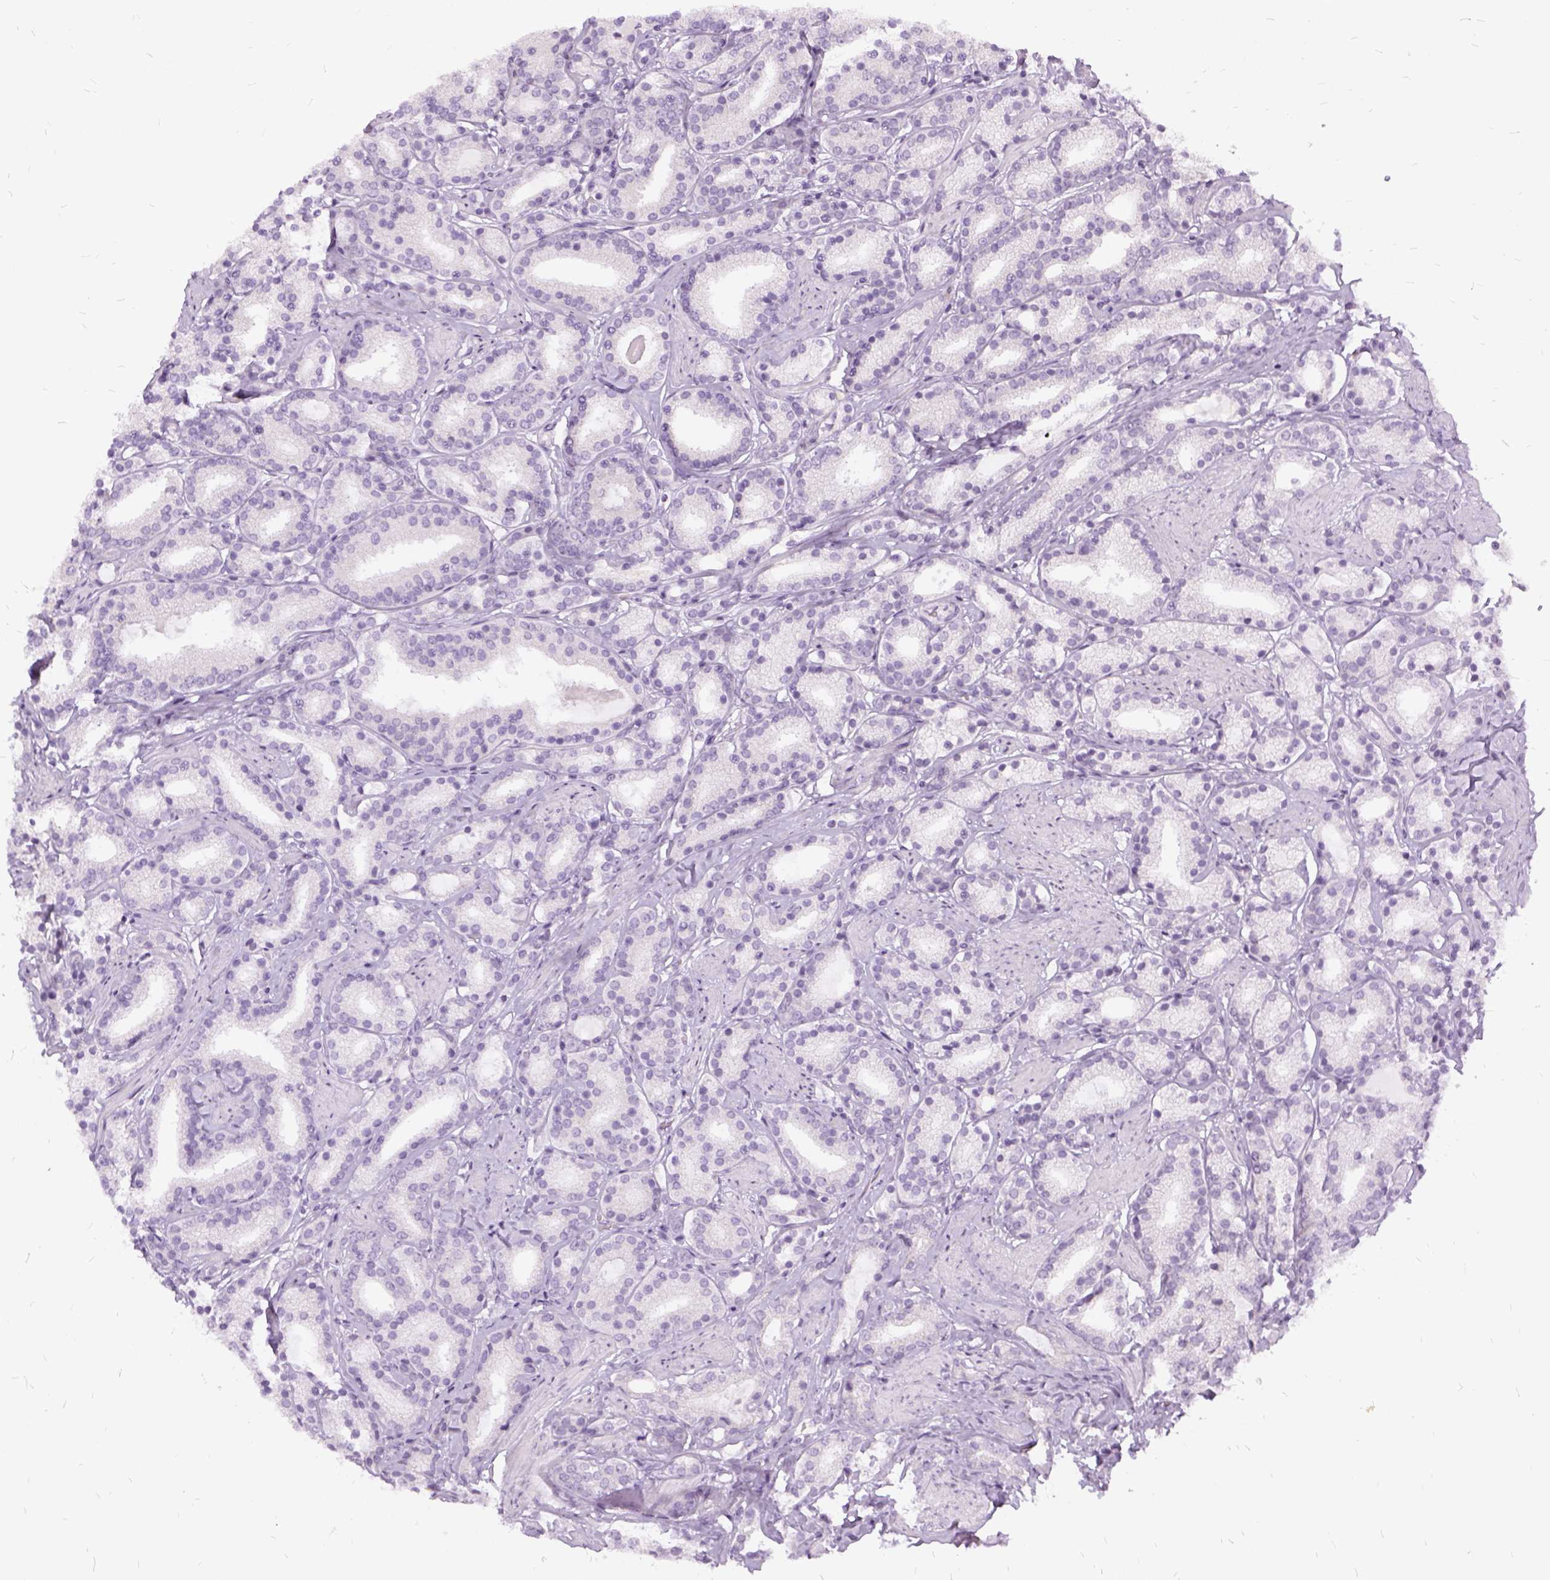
{"staining": {"intensity": "negative", "quantity": "none", "location": "none"}, "tissue": "prostate cancer", "cell_type": "Tumor cells", "image_type": "cancer", "snomed": [{"axis": "morphology", "description": "Adenocarcinoma, High grade"}, {"axis": "topography", "description": "Prostate"}], "caption": "IHC of human prostate high-grade adenocarcinoma displays no positivity in tumor cells.", "gene": "FDX1", "patient": {"sex": "male", "age": 63}}